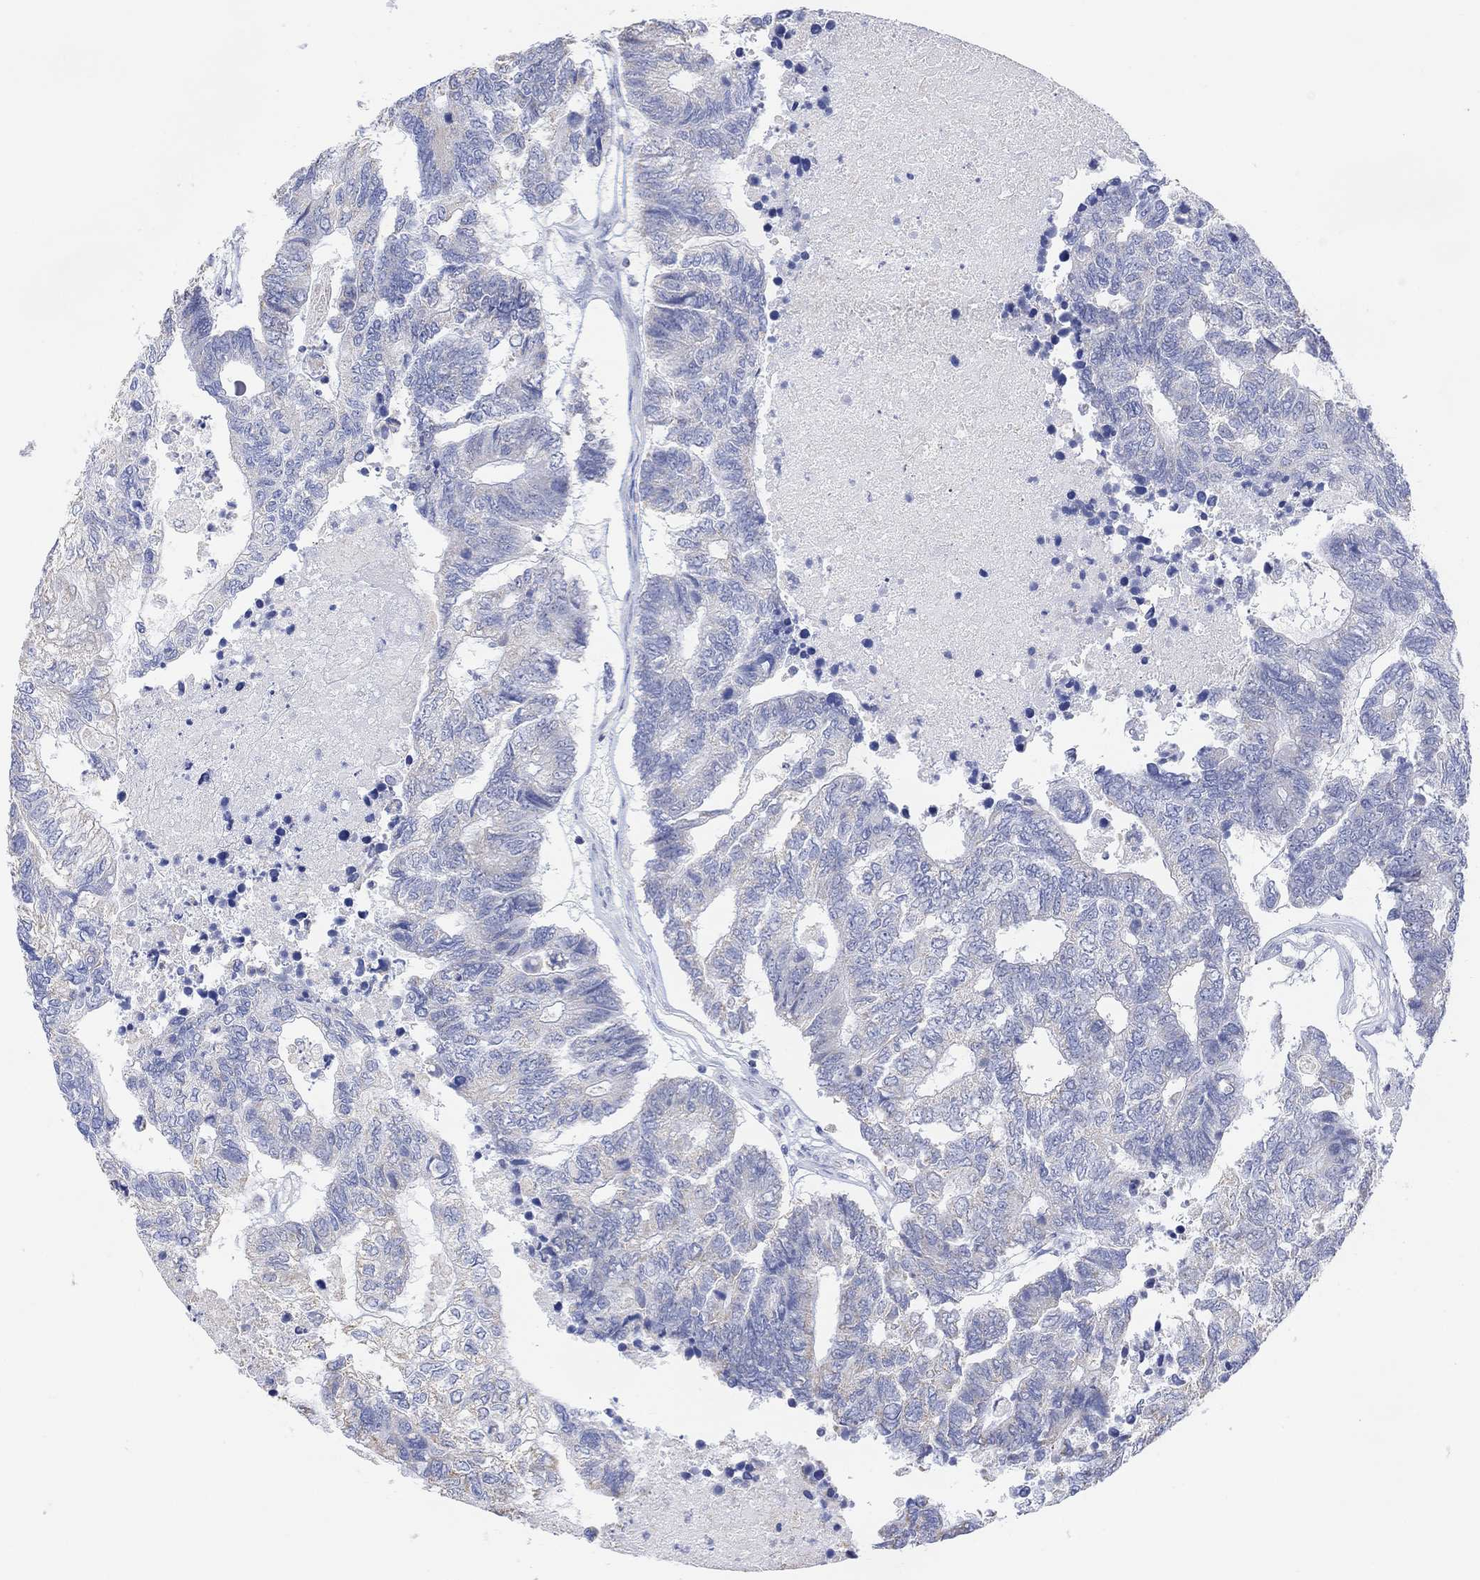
{"staining": {"intensity": "negative", "quantity": "none", "location": "none"}, "tissue": "colorectal cancer", "cell_type": "Tumor cells", "image_type": "cancer", "snomed": [{"axis": "morphology", "description": "Adenocarcinoma, NOS"}, {"axis": "topography", "description": "Colon"}], "caption": "The immunohistochemistry (IHC) histopathology image has no significant positivity in tumor cells of adenocarcinoma (colorectal) tissue.", "gene": "SYT12", "patient": {"sex": "female", "age": 48}}